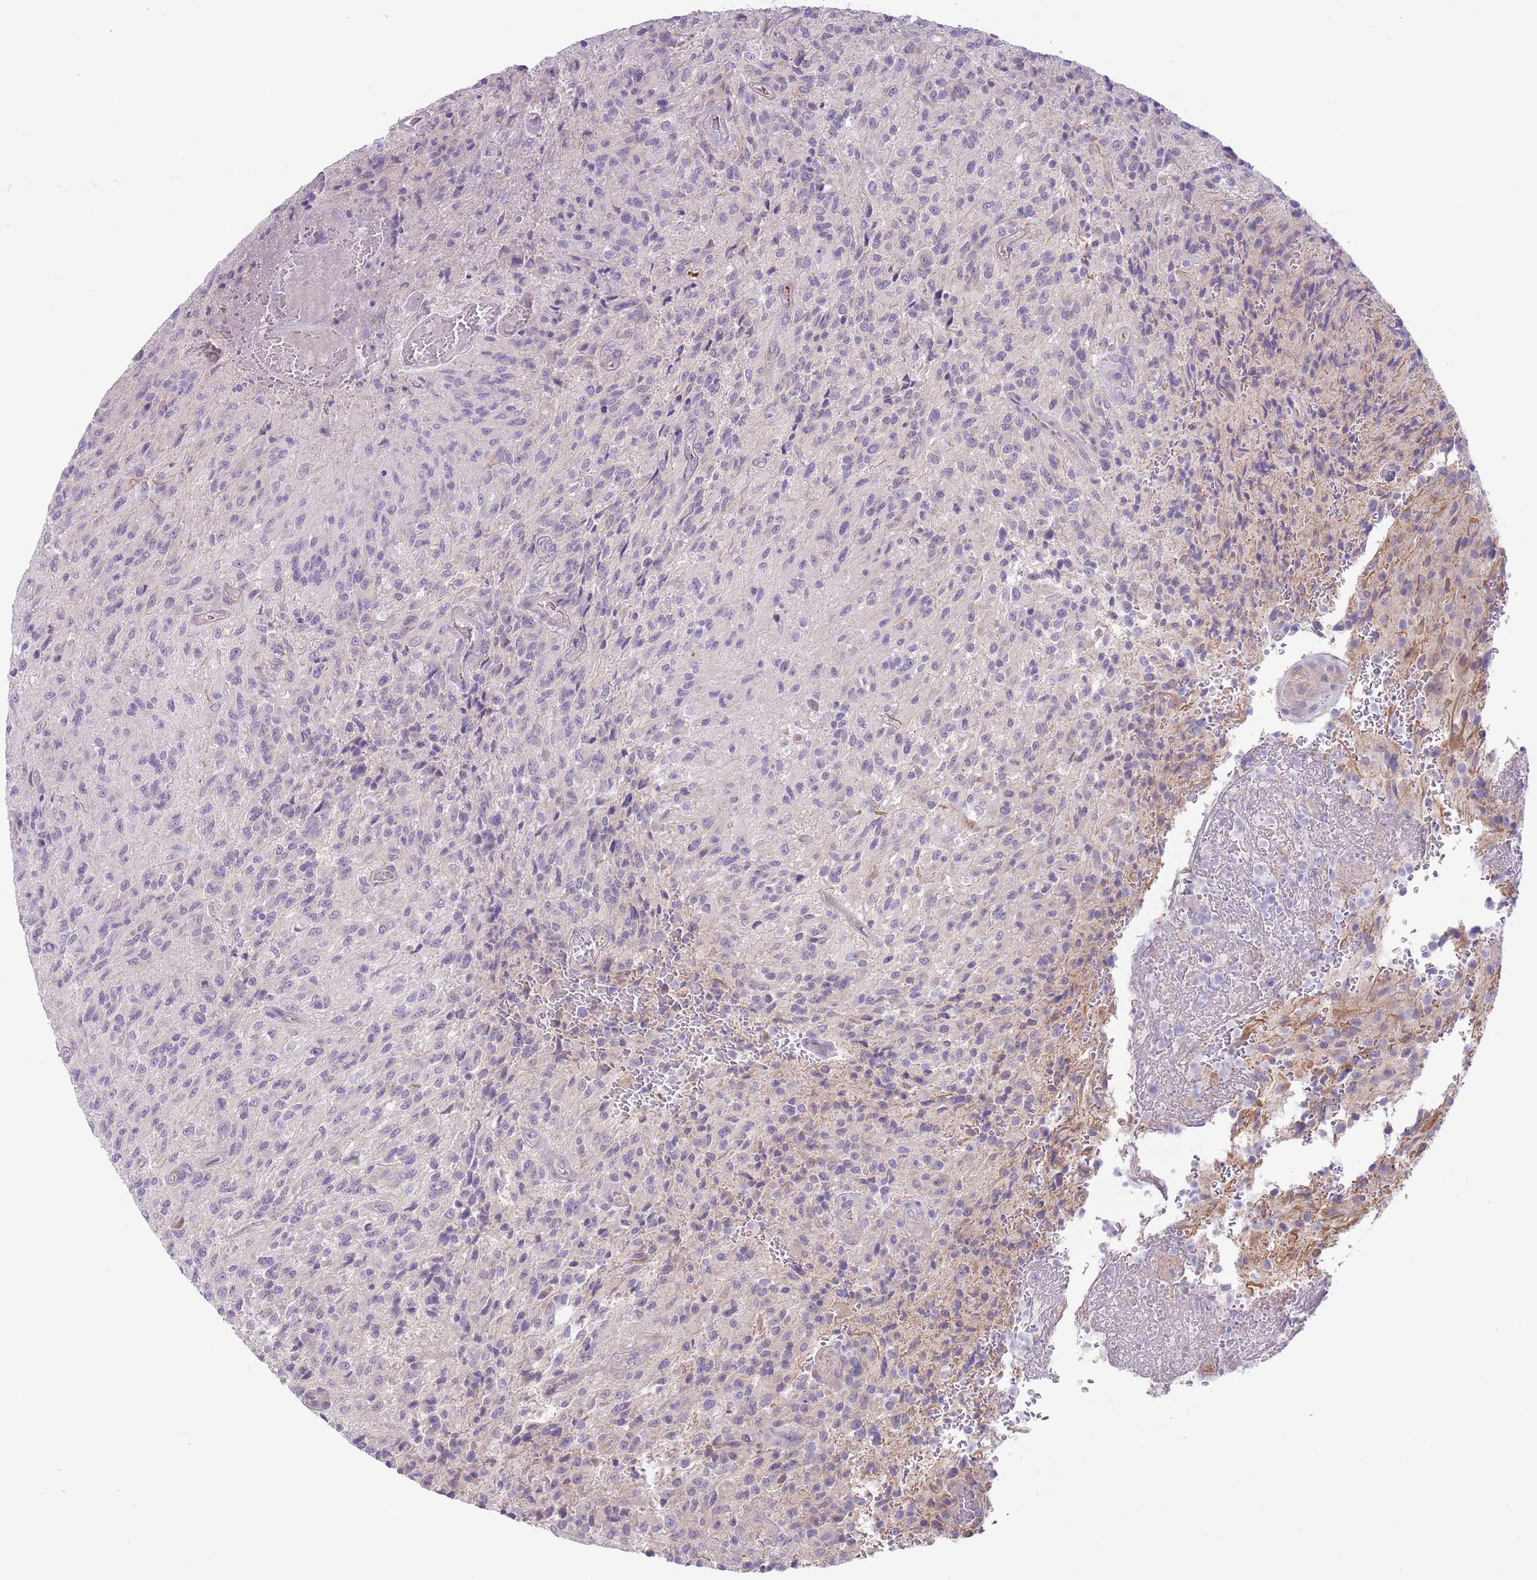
{"staining": {"intensity": "negative", "quantity": "none", "location": "none"}, "tissue": "glioma", "cell_type": "Tumor cells", "image_type": "cancer", "snomed": [{"axis": "morphology", "description": "Normal tissue, NOS"}, {"axis": "morphology", "description": "Glioma, malignant, High grade"}, {"axis": "topography", "description": "Cerebral cortex"}], "caption": "Tumor cells are negative for brown protein staining in malignant high-grade glioma.", "gene": "CFH", "patient": {"sex": "male", "age": 56}}